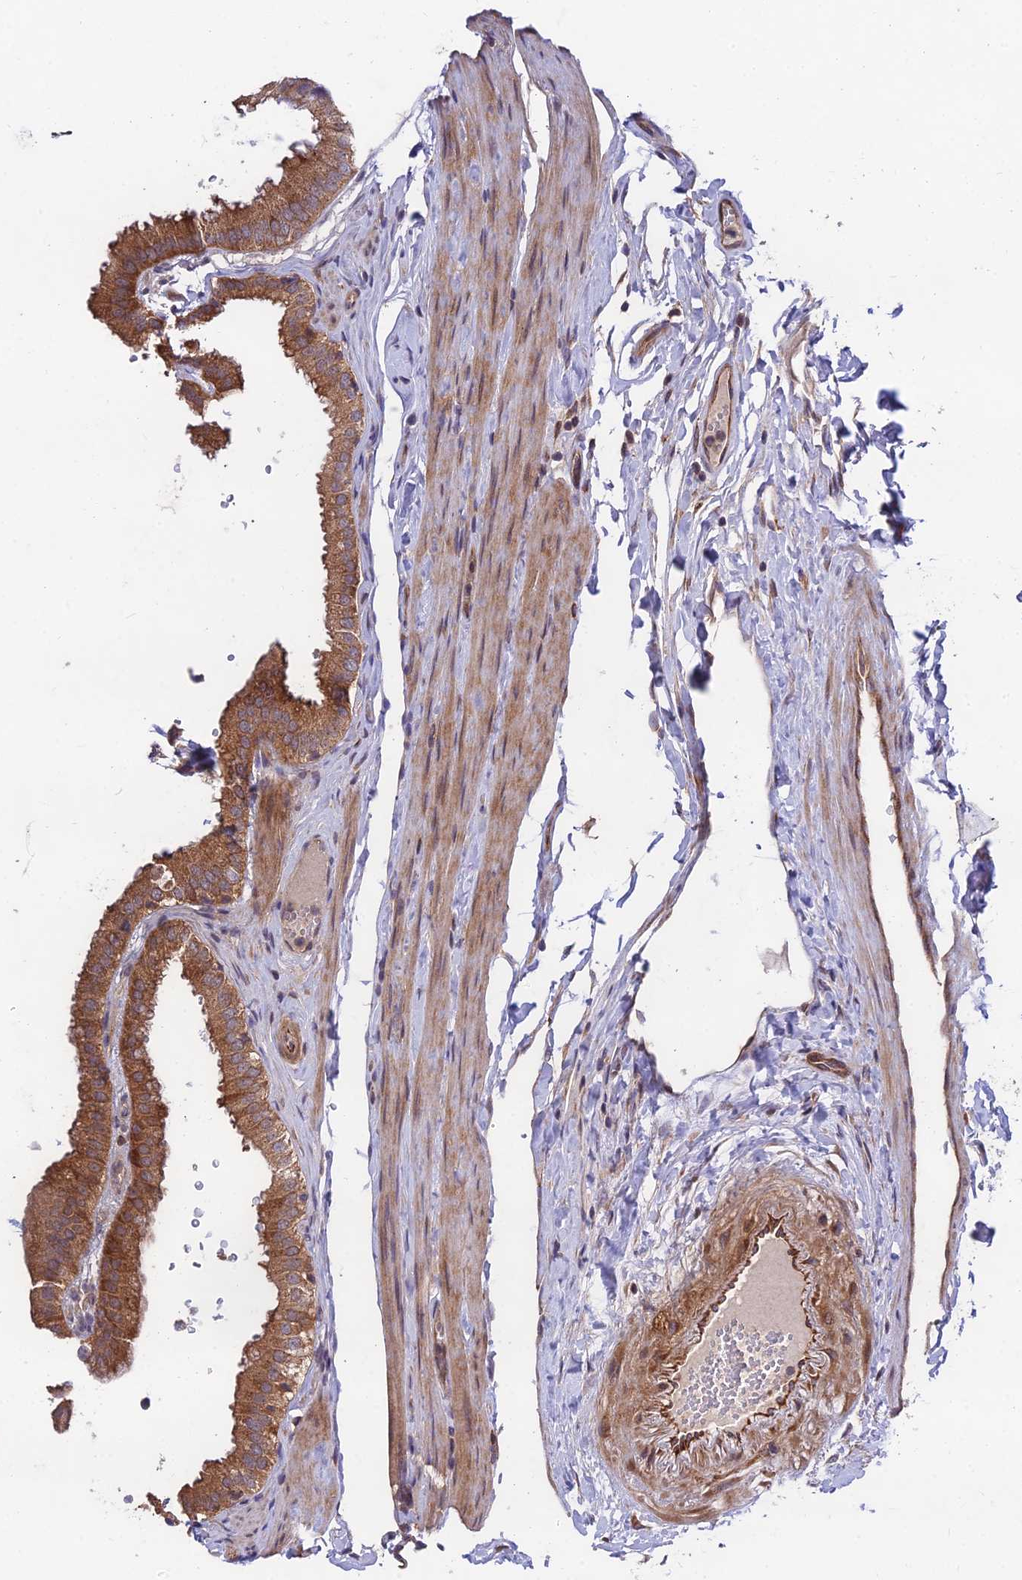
{"staining": {"intensity": "strong", "quantity": ">75%", "location": "cytoplasmic/membranous"}, "tissue": "gallbladder", "cell_type": "Glandular cells", "image_type": "normal", "snomed": [{"axis": "morphology", "description": "Normal tissue, NOS"}, {"axis": "topography", "description": "Gallbladder"}], "caption": "Protein staining shows strong cytoplasmic/membranous expression in approximately >75% of glandular cells in benign gallbladder.", "gene": "MKKS", "patient": {"sex": "female", "age": 61}}